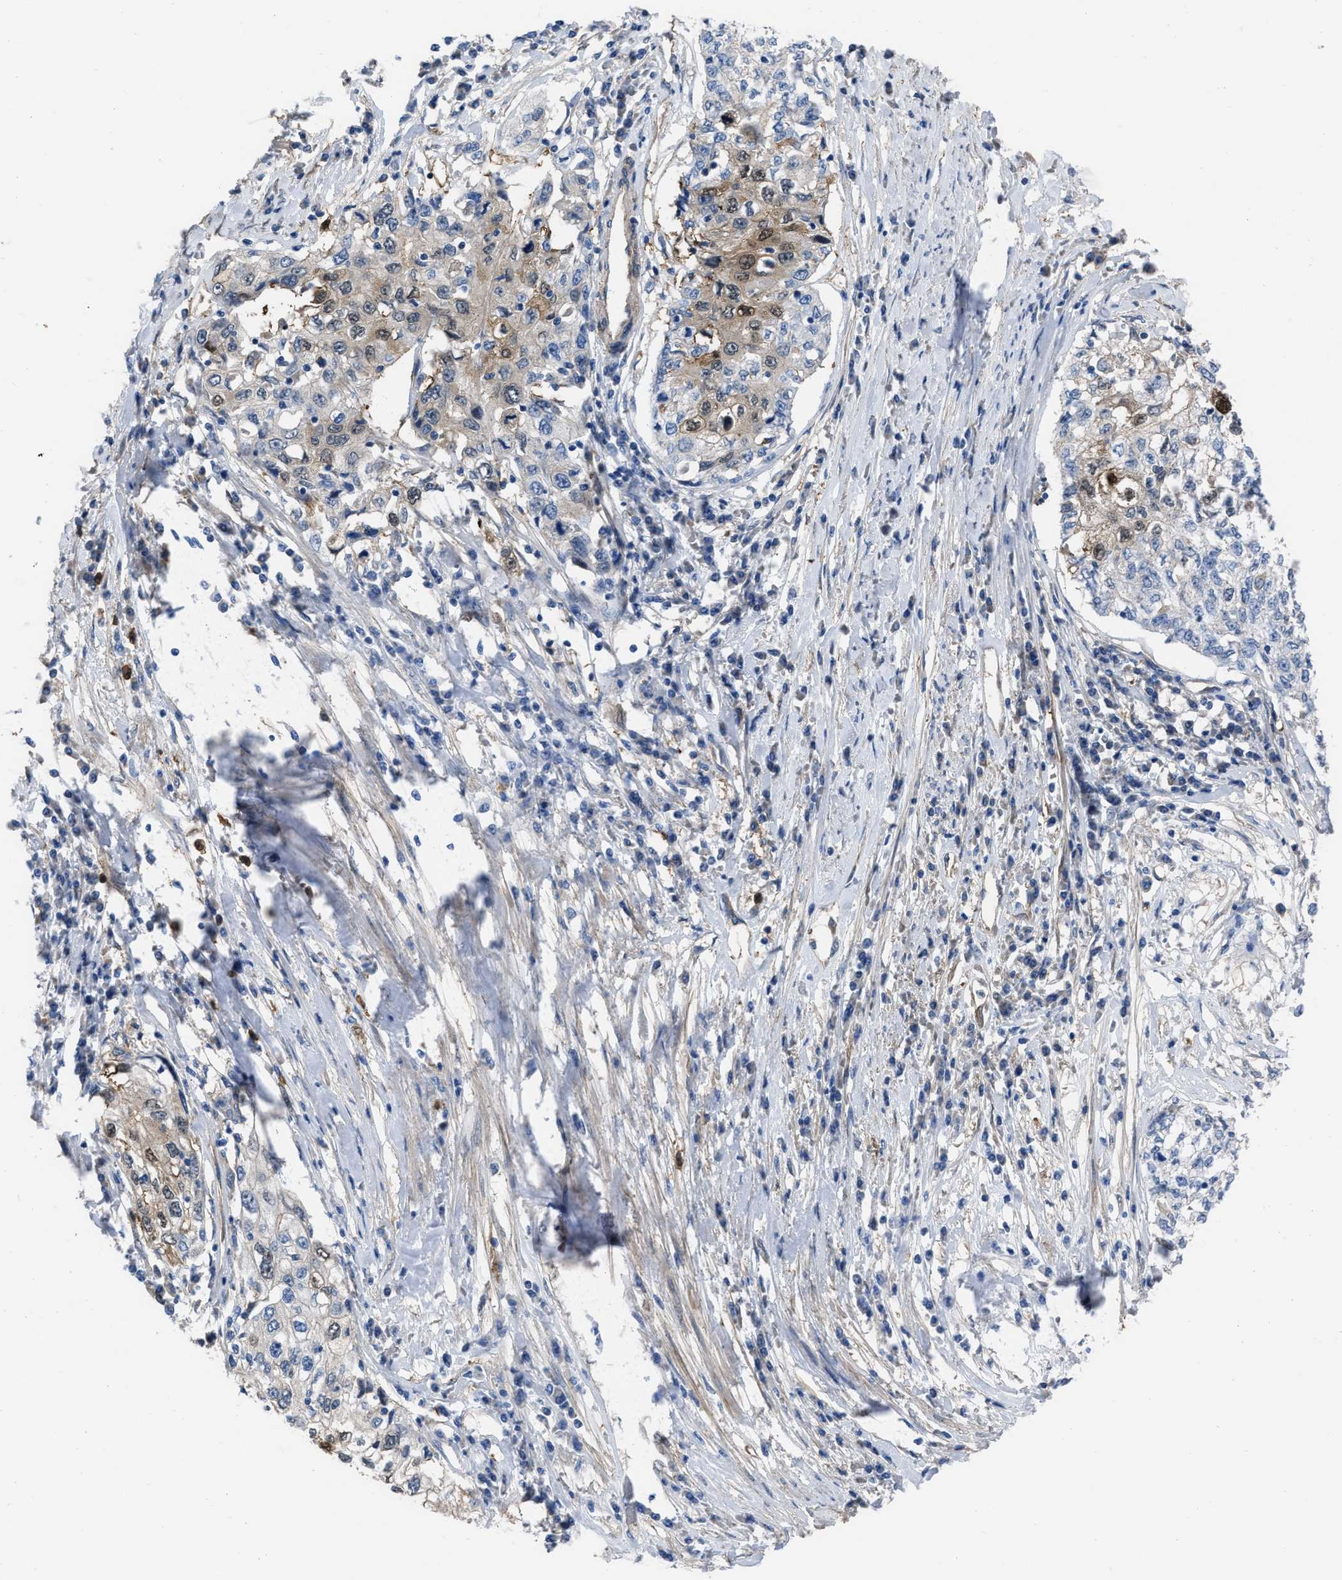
{"staining": {"intensity": "weak", "quantity": "<25%", "location": "cytoplasmic/membranous,nuclear"}, "tissue": "cervical cancer", "cell_type": "Tumor cells", "image_type": "cancer", "snomed": [{"axis": "morphology", "description": "Squamous cell carcinoma, NOS"}, {"axis": "topography", "description": "Cervix"}], "caption": "Protein analysis of squamous cell carcinoma (cervical) demonstrates no significant positivity in tumor cells.", "gene": "TRIOBP", "patient": {"sex": "female", "age": 57}}